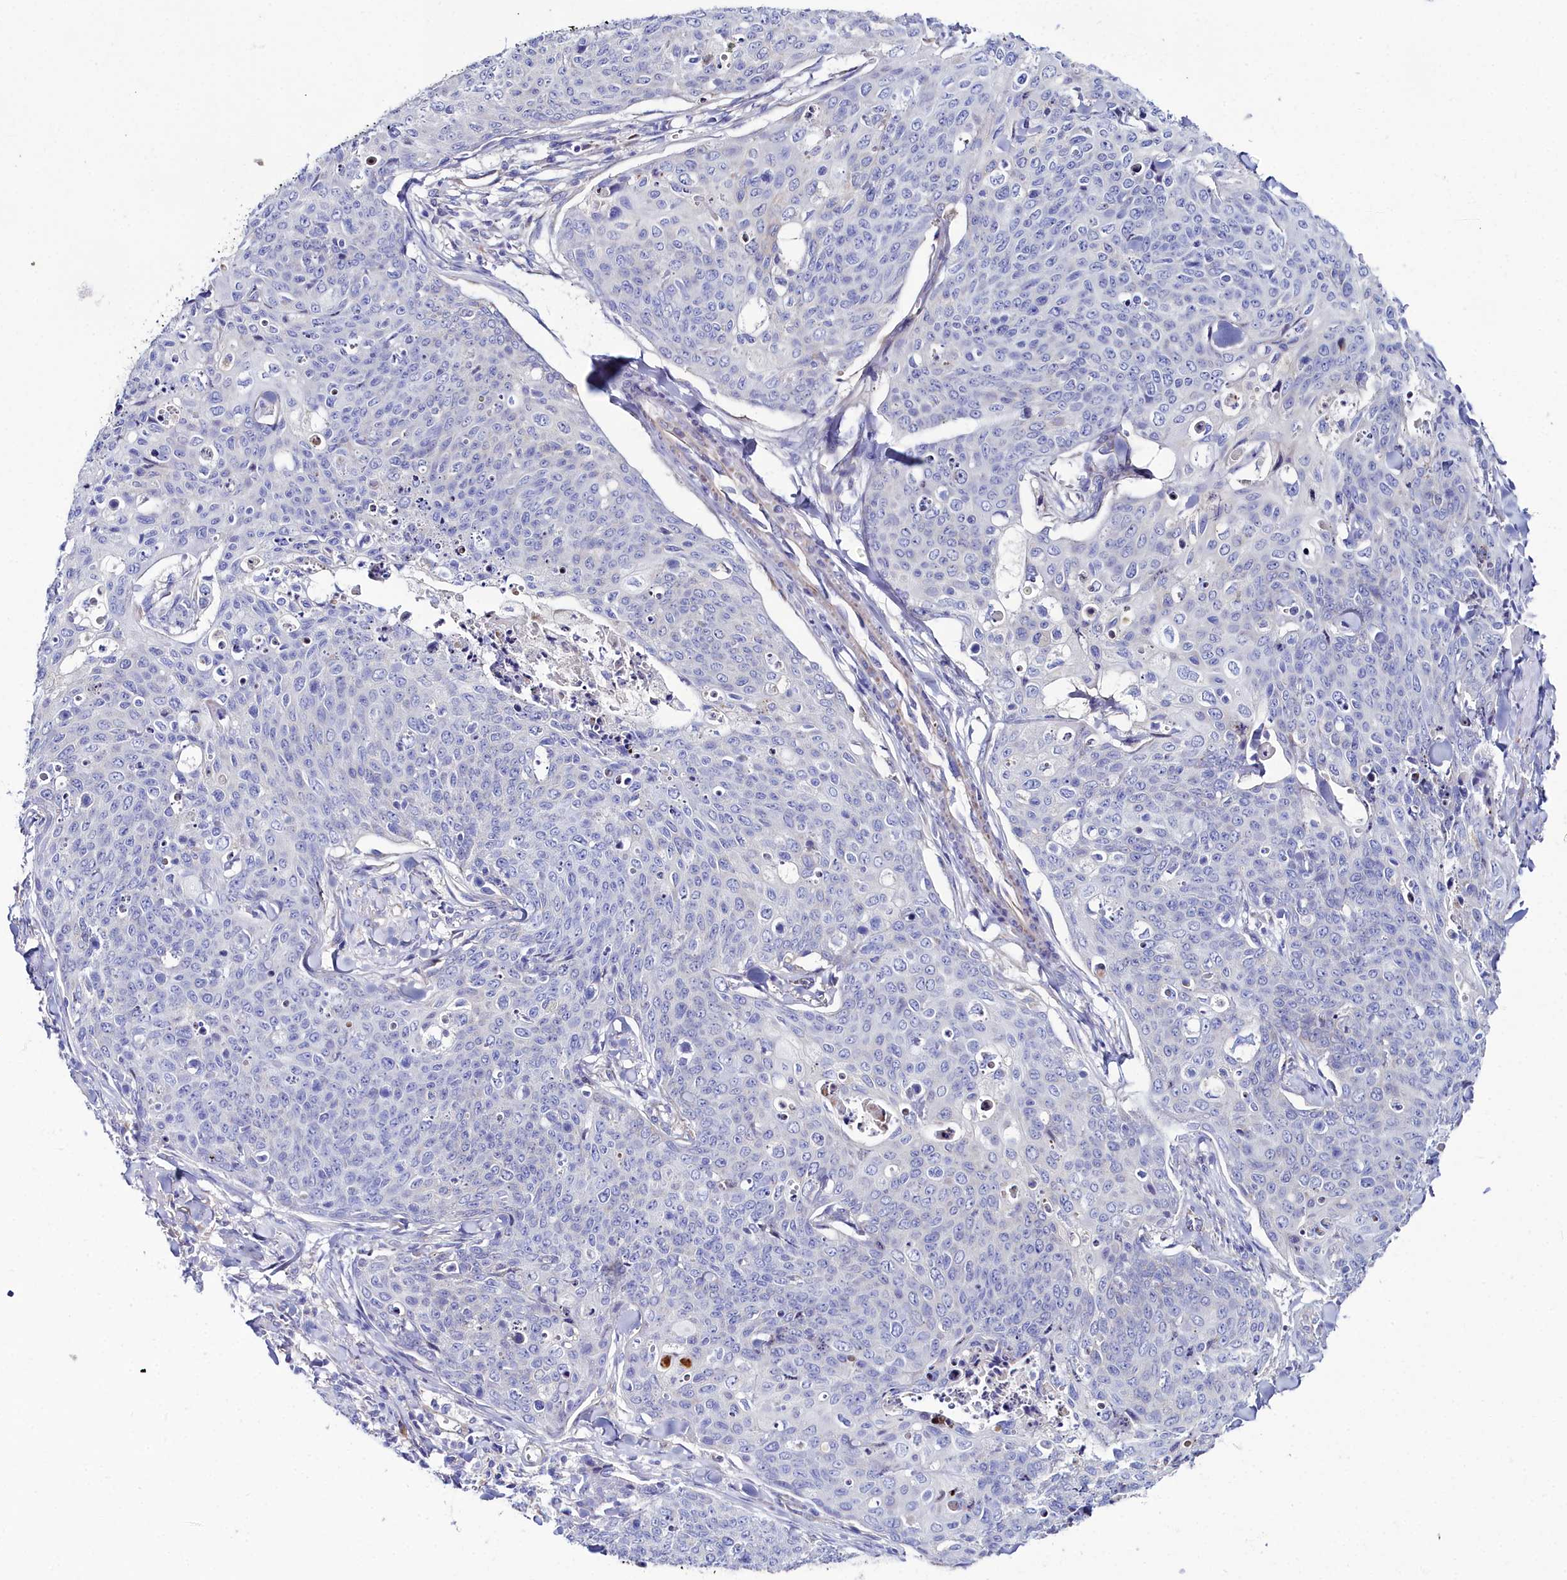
{"staining": {"intensity": "negative", "quantity": "none", "location": "none"}, "tissue": "skin cancer", "cell_type": "Tumor cells", "image_type": "cancer", "snomed": [{"axis": "morphology", "description": "Squamous cell carcinoma, NOS"}, {"axis": "topography", "description": "Skin"}, {"axis": "topography", "description": "Vulva"}], "caption": "Immunohistochemistry (IHC) micrograph of neoplastic tissue: squamous cell carcinoma (skin) stained with DAB (3,3'-diaminobenzidine) exhibits no significant protein positivity in tumor cells.", "gene": "SLC49A3", "patient": {"sex": "female", "age": 85}}